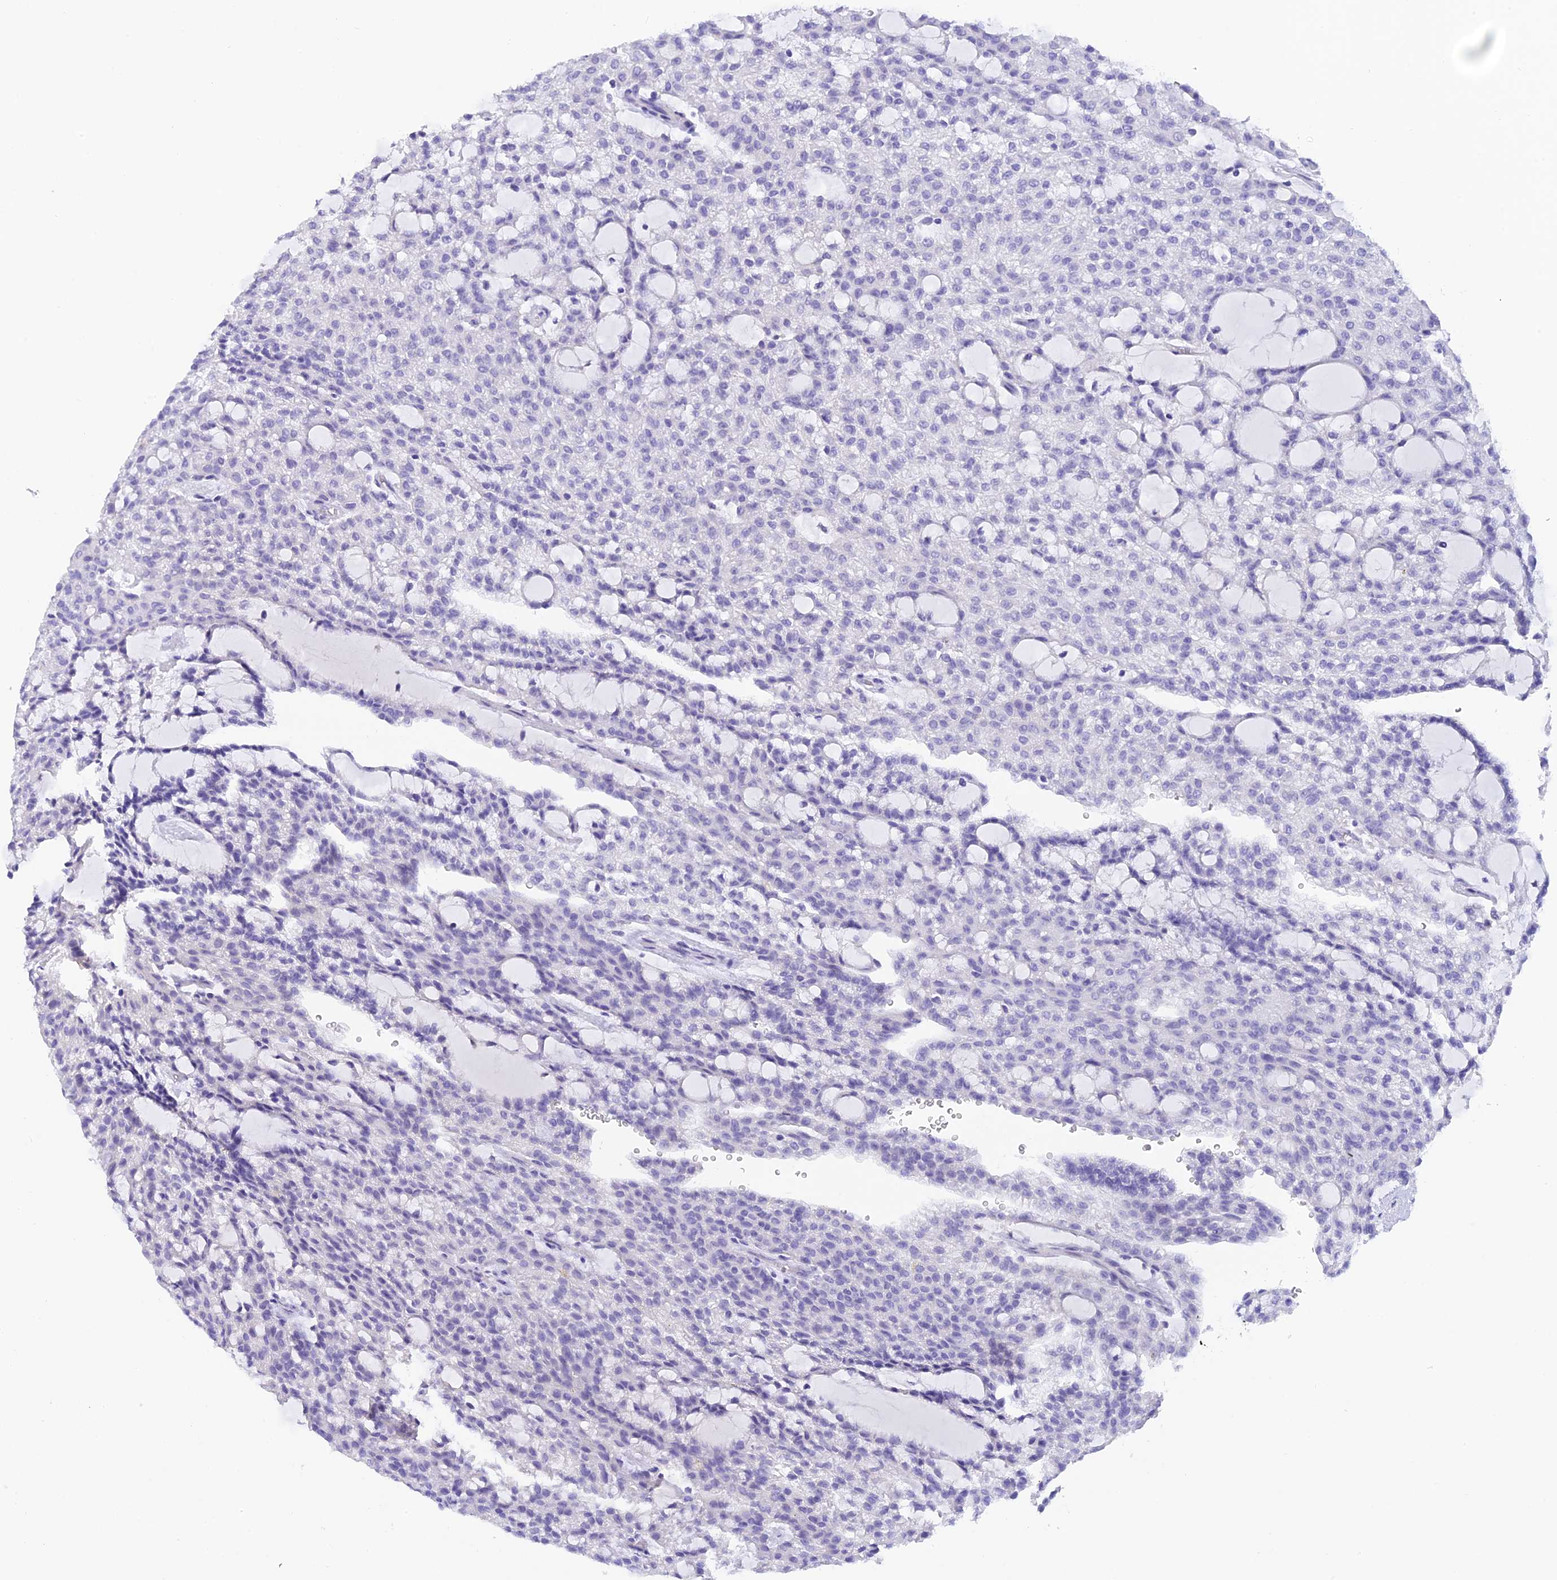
{"staining": {"intensity": "negative", "quantity": "none", "location": "none"}, "tissue": "renal cancer", "cell_type": "Tumor cells", "image_type": "cancer", "snomed": [{"axis": "morphology", "description": "Adenocarcinoma, NOS"}, {"axis": "topography", "description": "Kidney"}], "caption": "Tumor cells are negative for protein expression in human adenocarcinoma (renal).", "gene": "C17orf67", "patient": {"sex": "male", "age": 63}}